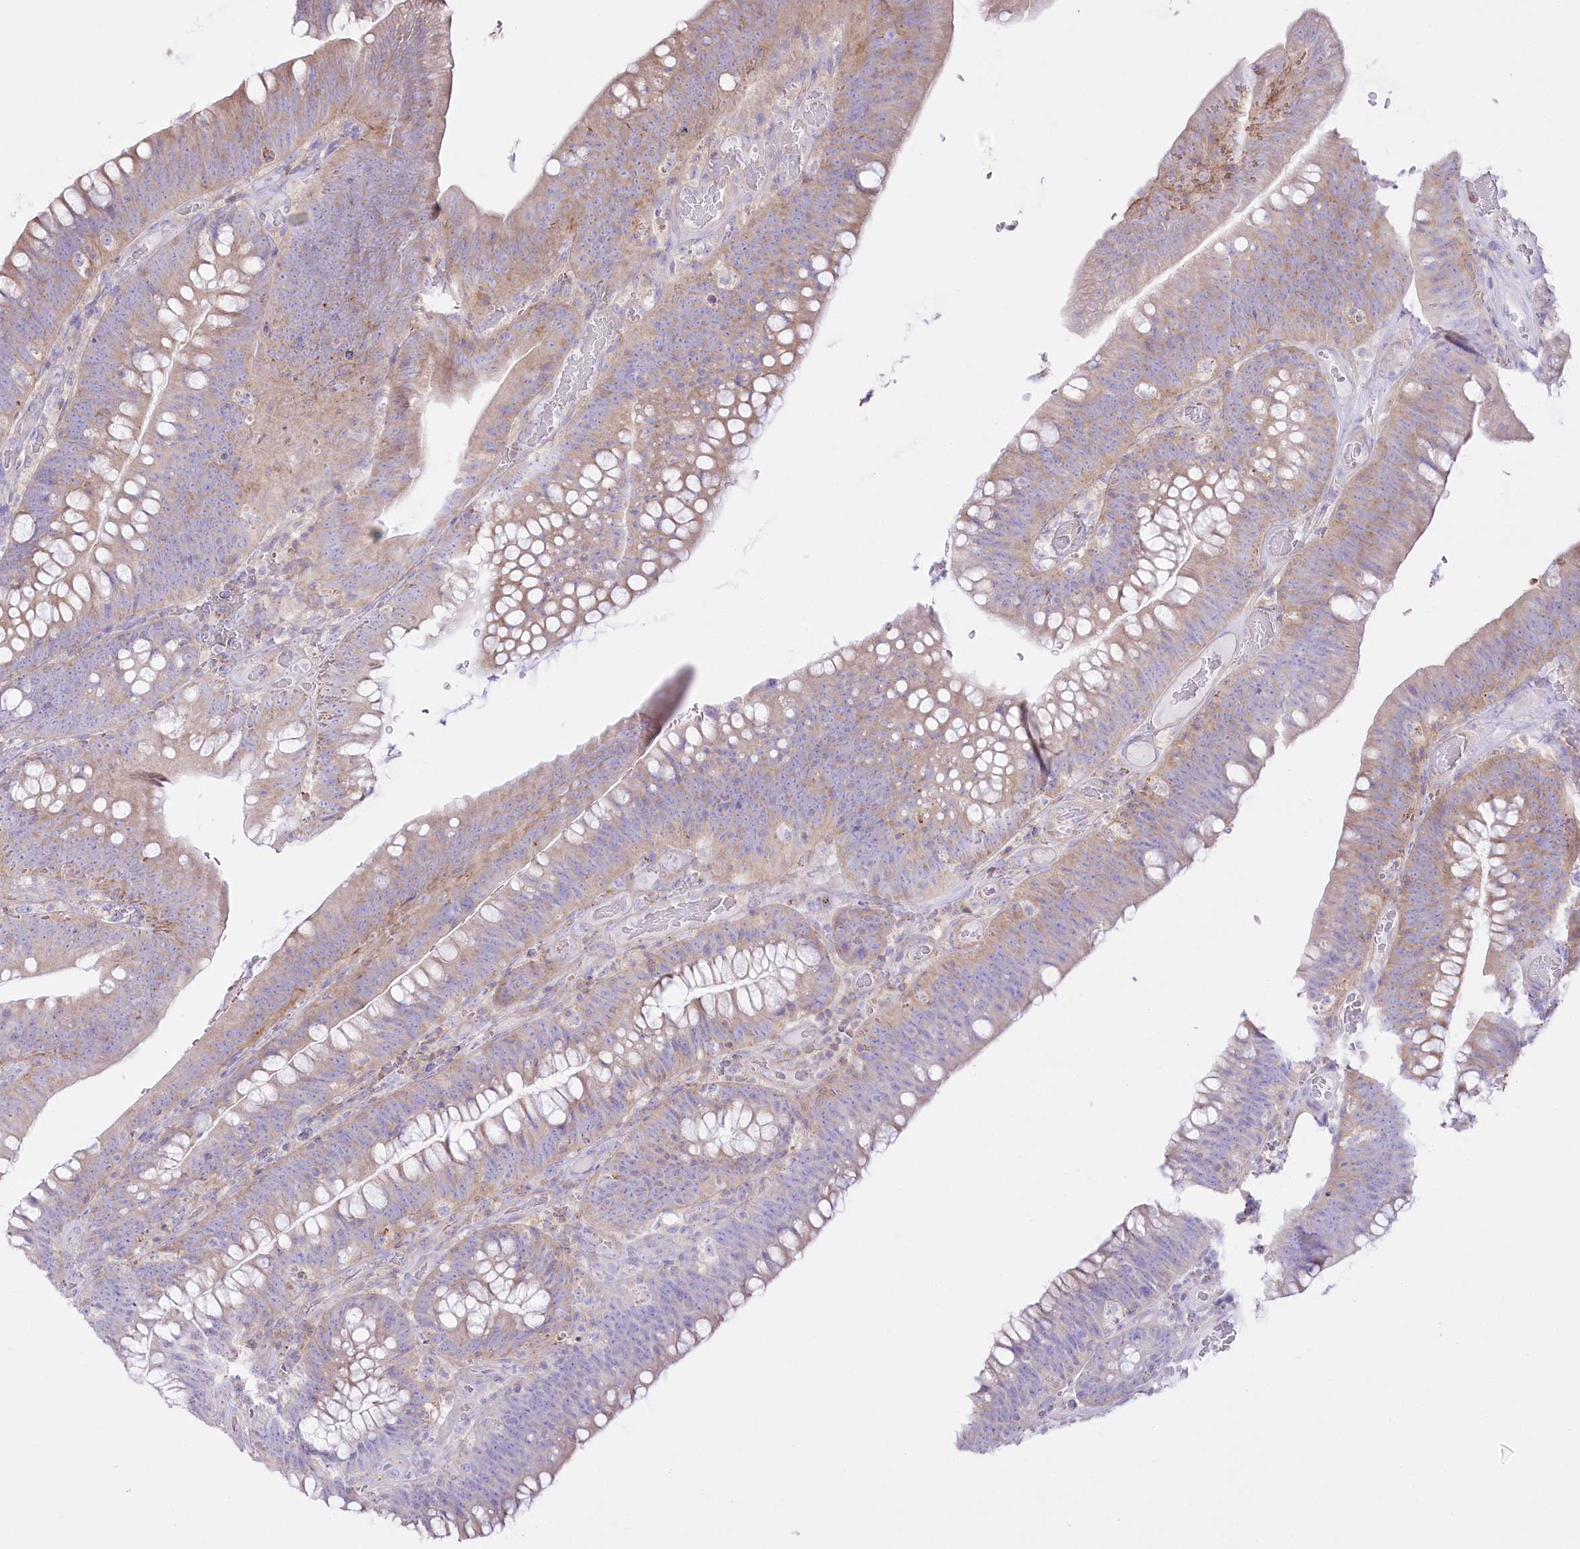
{"staining": {"intensity": "moderate", "quantity": "25%-75%", "location": "cytoplasmic/membranous"}, "tissue": "colorectal cancer", "cell_type": "Tumor cells", "image_type": "cancer", "snomed": [{"axis": "morphology", "description": "Normal tissue, NOS"}, {"axis": "topography", "description": "Colon"}], "caption": "Colorectal cancer stained with a protein marker exhibits moderate staining in tumor cells.", "gene": "FAM216A", "patient": {"sex": "female", "age": 82}}